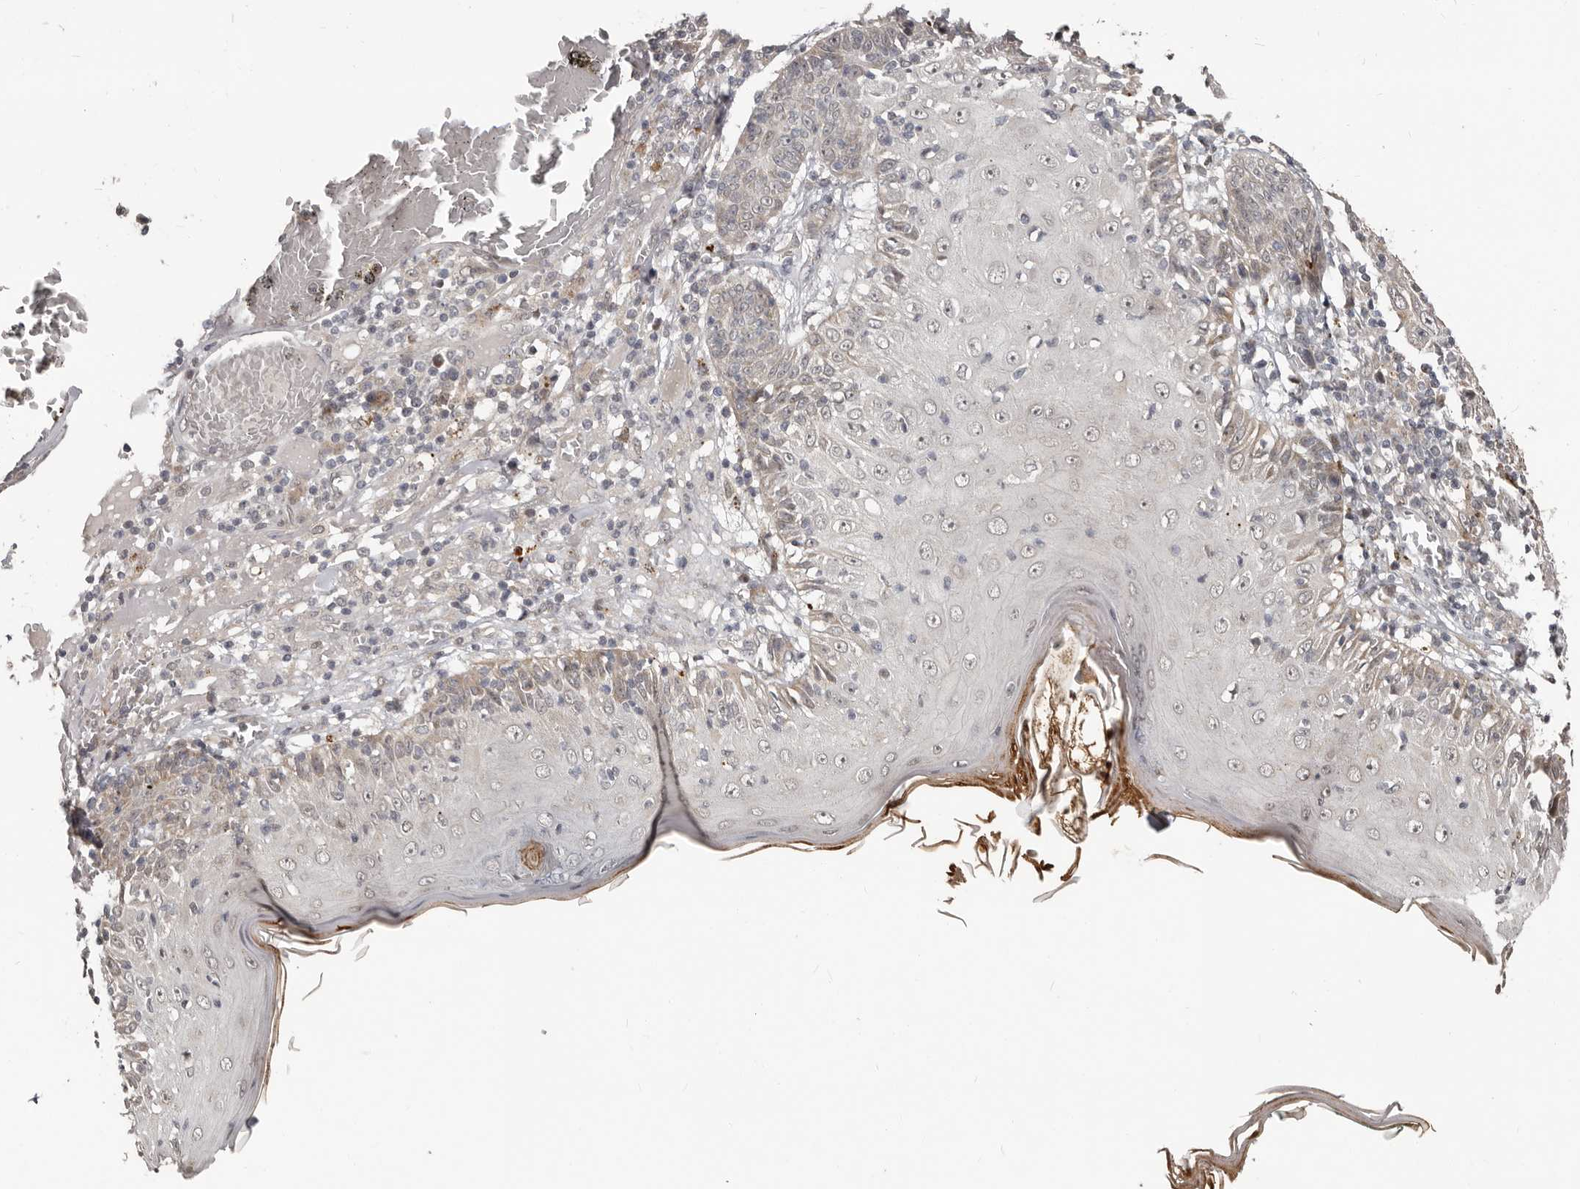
{"staining": {"intensity": "weak", "quantity": "<25%", "location": "cytoplasmic/membranous"}, "tissue": "skin cancer", "cell_type": "Tumor cells", "image_type": "cancer", "snomed": [{"axis": "morphology", "description": "Squamous cell carcinoma, NOS"}, {"axis": "topography", "description": "Skin"}], "caption": "Tumor cells show no significant staining in skin squamous cell carcinoma.", "gene": "APOL6", "patient": {"sex": "female", "age": 88}}